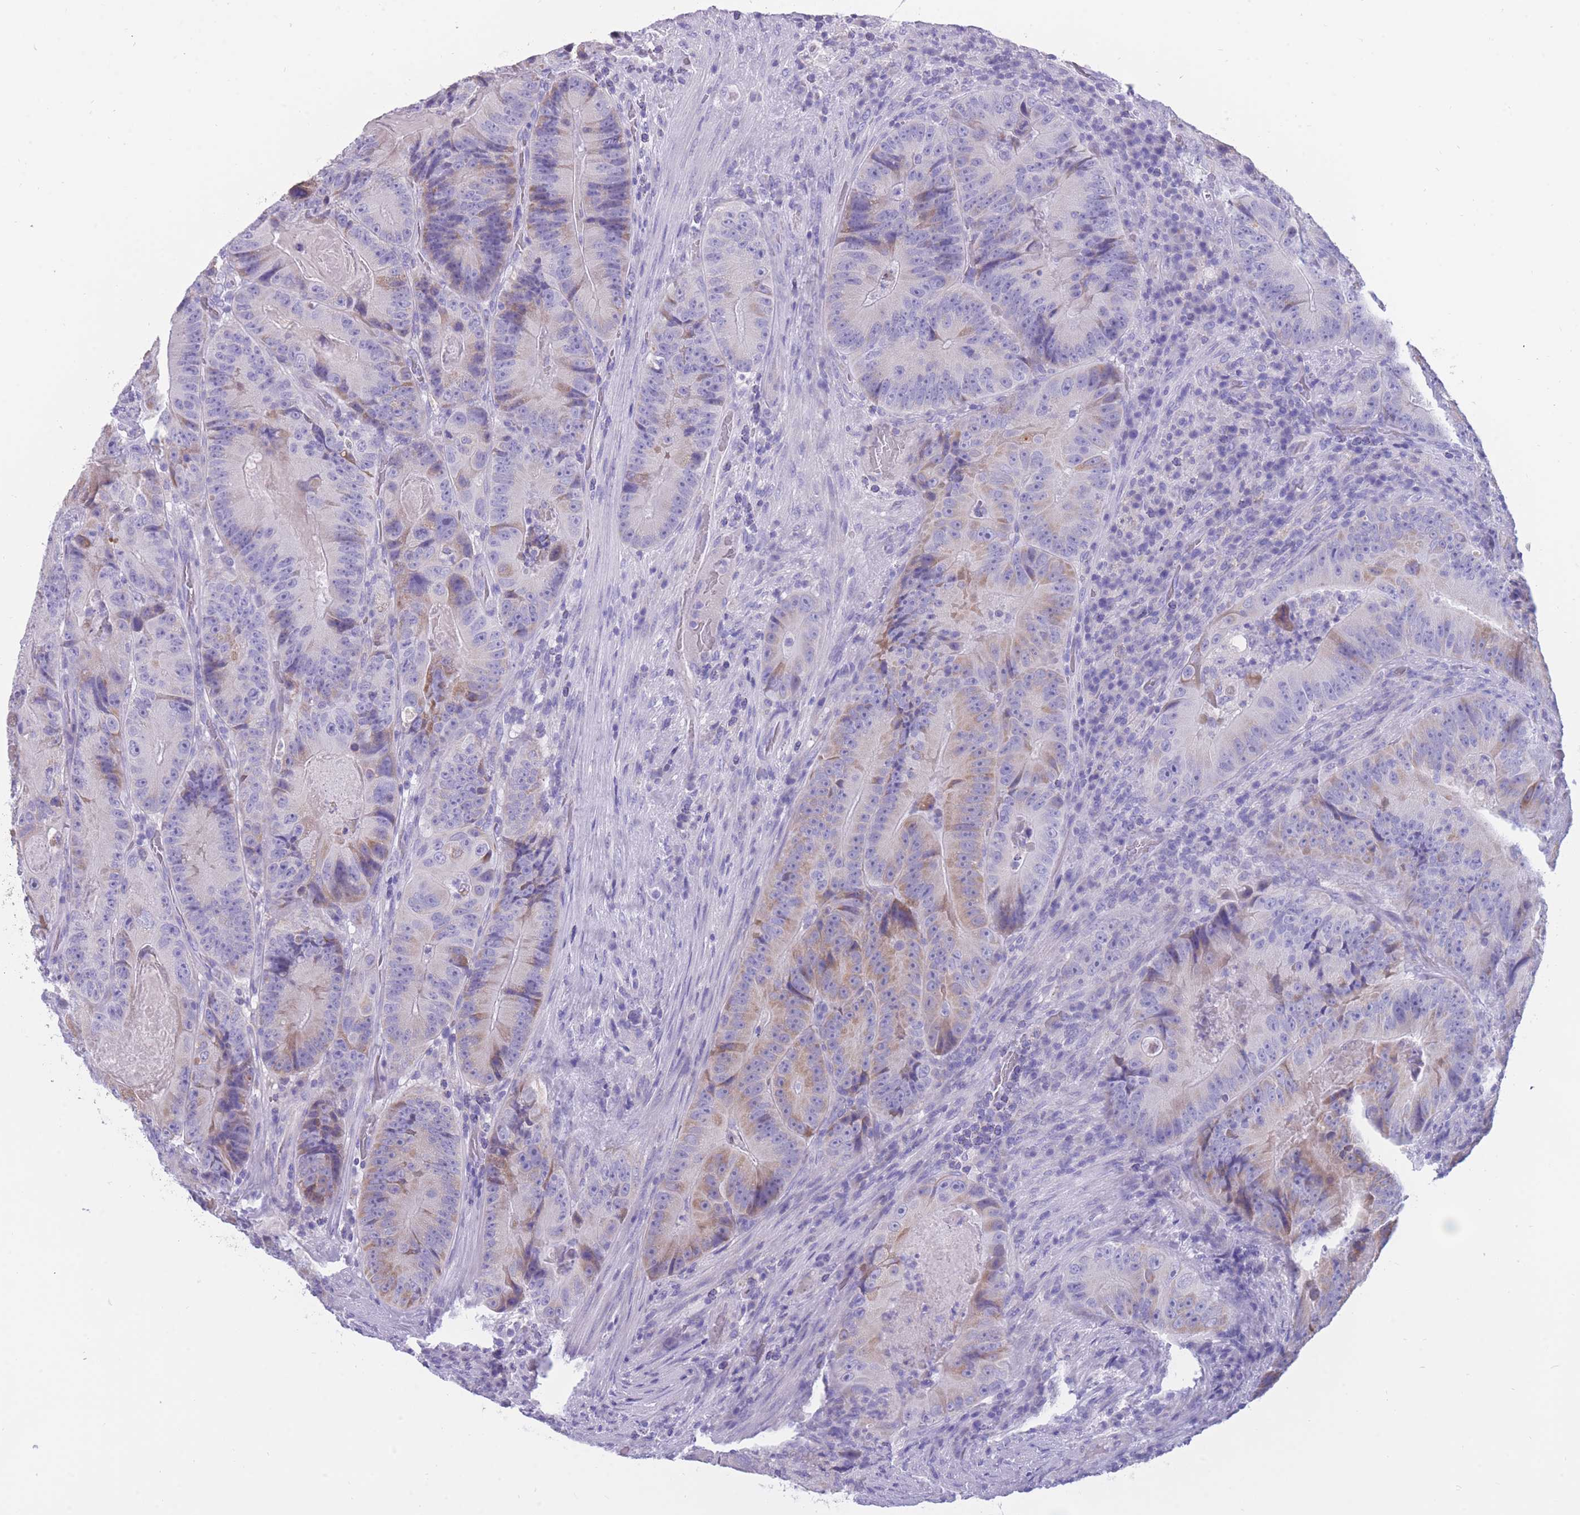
{"staining": {"intensity": "weak", "quantity": "<25%", "location": "cytoplasmic/membranous"}, "tissue": "colorectal cancer", "cell_type": "Tumor cells", "image_type": "cancer", "snomed": [{"axis": "morphology", "description": "Adenocarcinoma, NOS"}, {"axis": "topography", "description": "Colon"}], "caption": "Immunohistochemical staining of colorectal adenocarcinoma shows no significant staining in tumor cells.", "gene": "INTS2", "patient": {"sex": "female", "age": 86}}